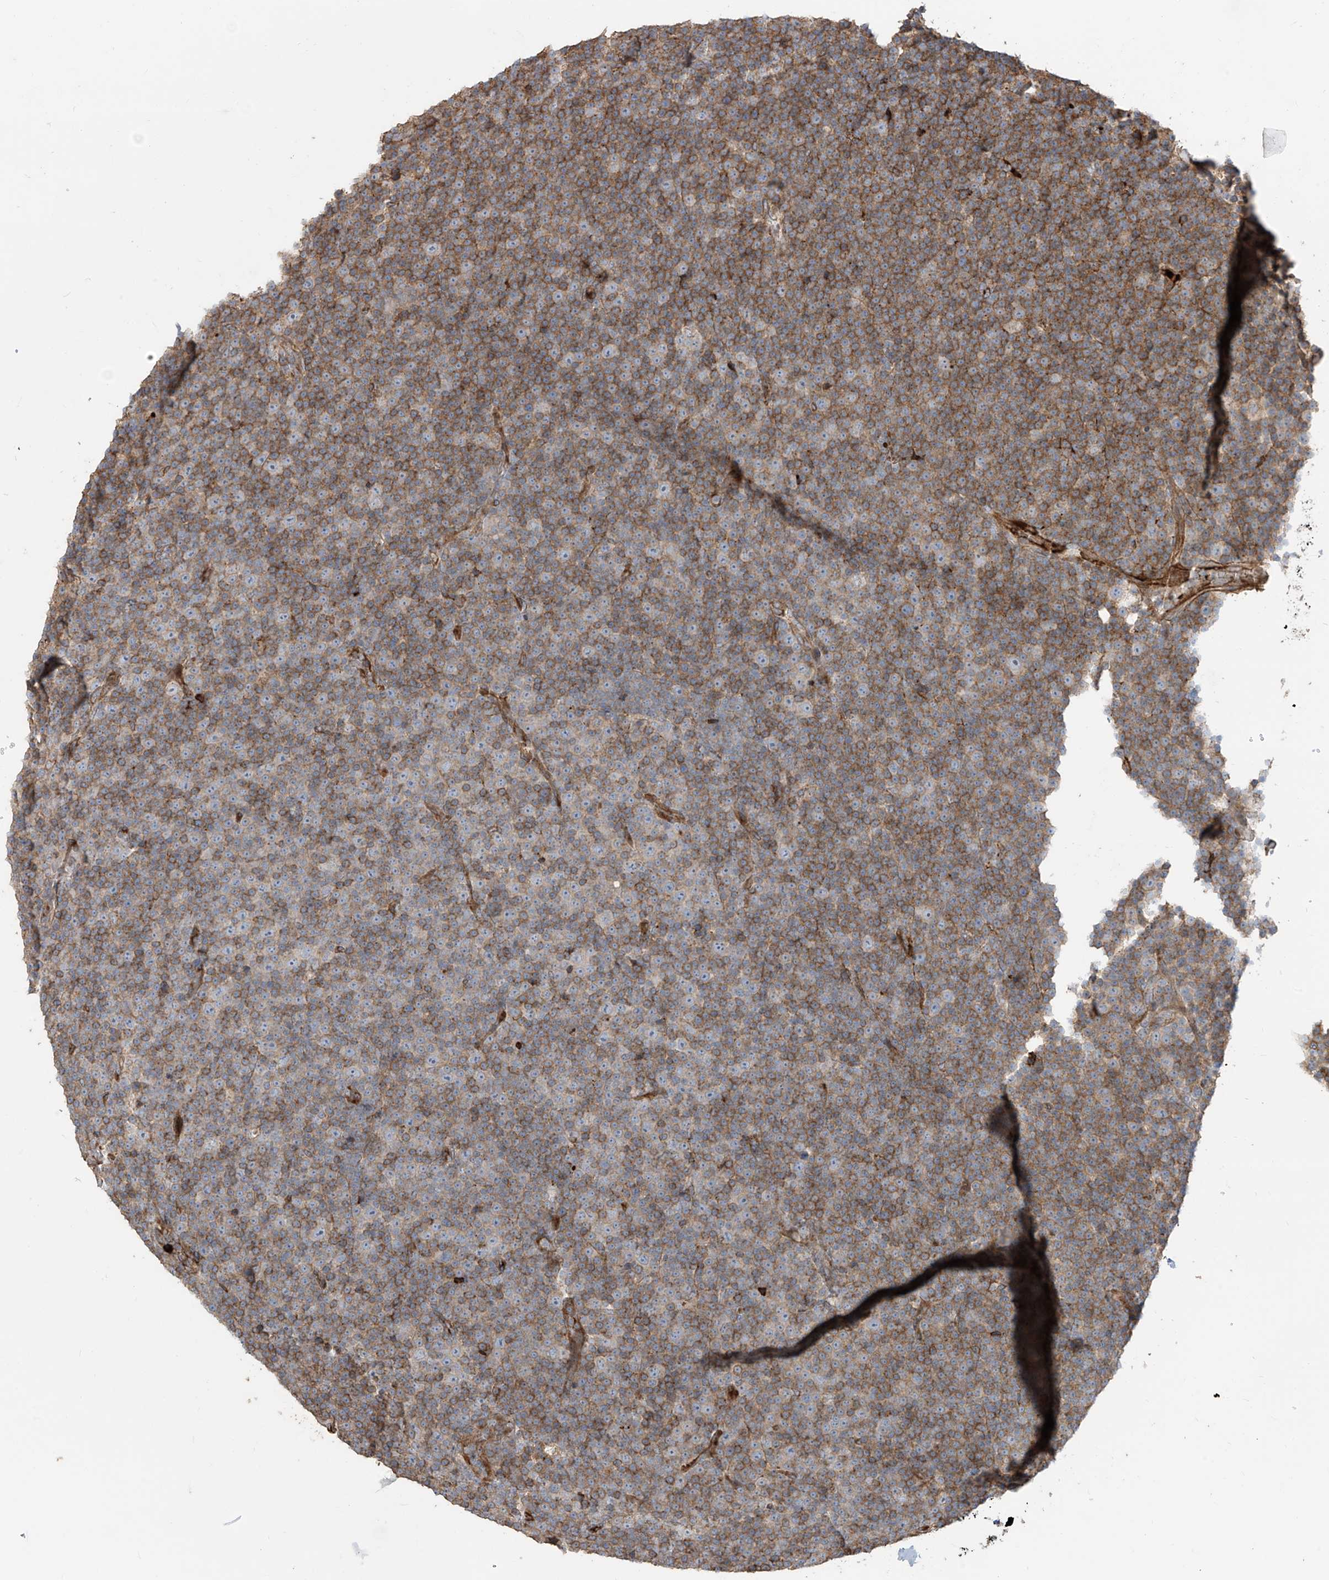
{"staining": {"intensity": "moderate", "quantity": ">75%", "location": "cytoplasmic/membranous"}, "tissue": "lymphoma", "cell_type": "Tumor cells", "image_type": "cancer", "snomed": [{"axis": "morphology", "description": "Malignant lymphoma, non-Hodgkin's type, Low grade"}, {"axis": "topography", "description": "Lymph node"}], "caption": "Protein staining exhibits moderate cytoplasmic/membranous expression in approximately >75% of tumor cells in lymphoma.", "gene": "ABTB1", "patient": {"sex": "female", "age": 67}}